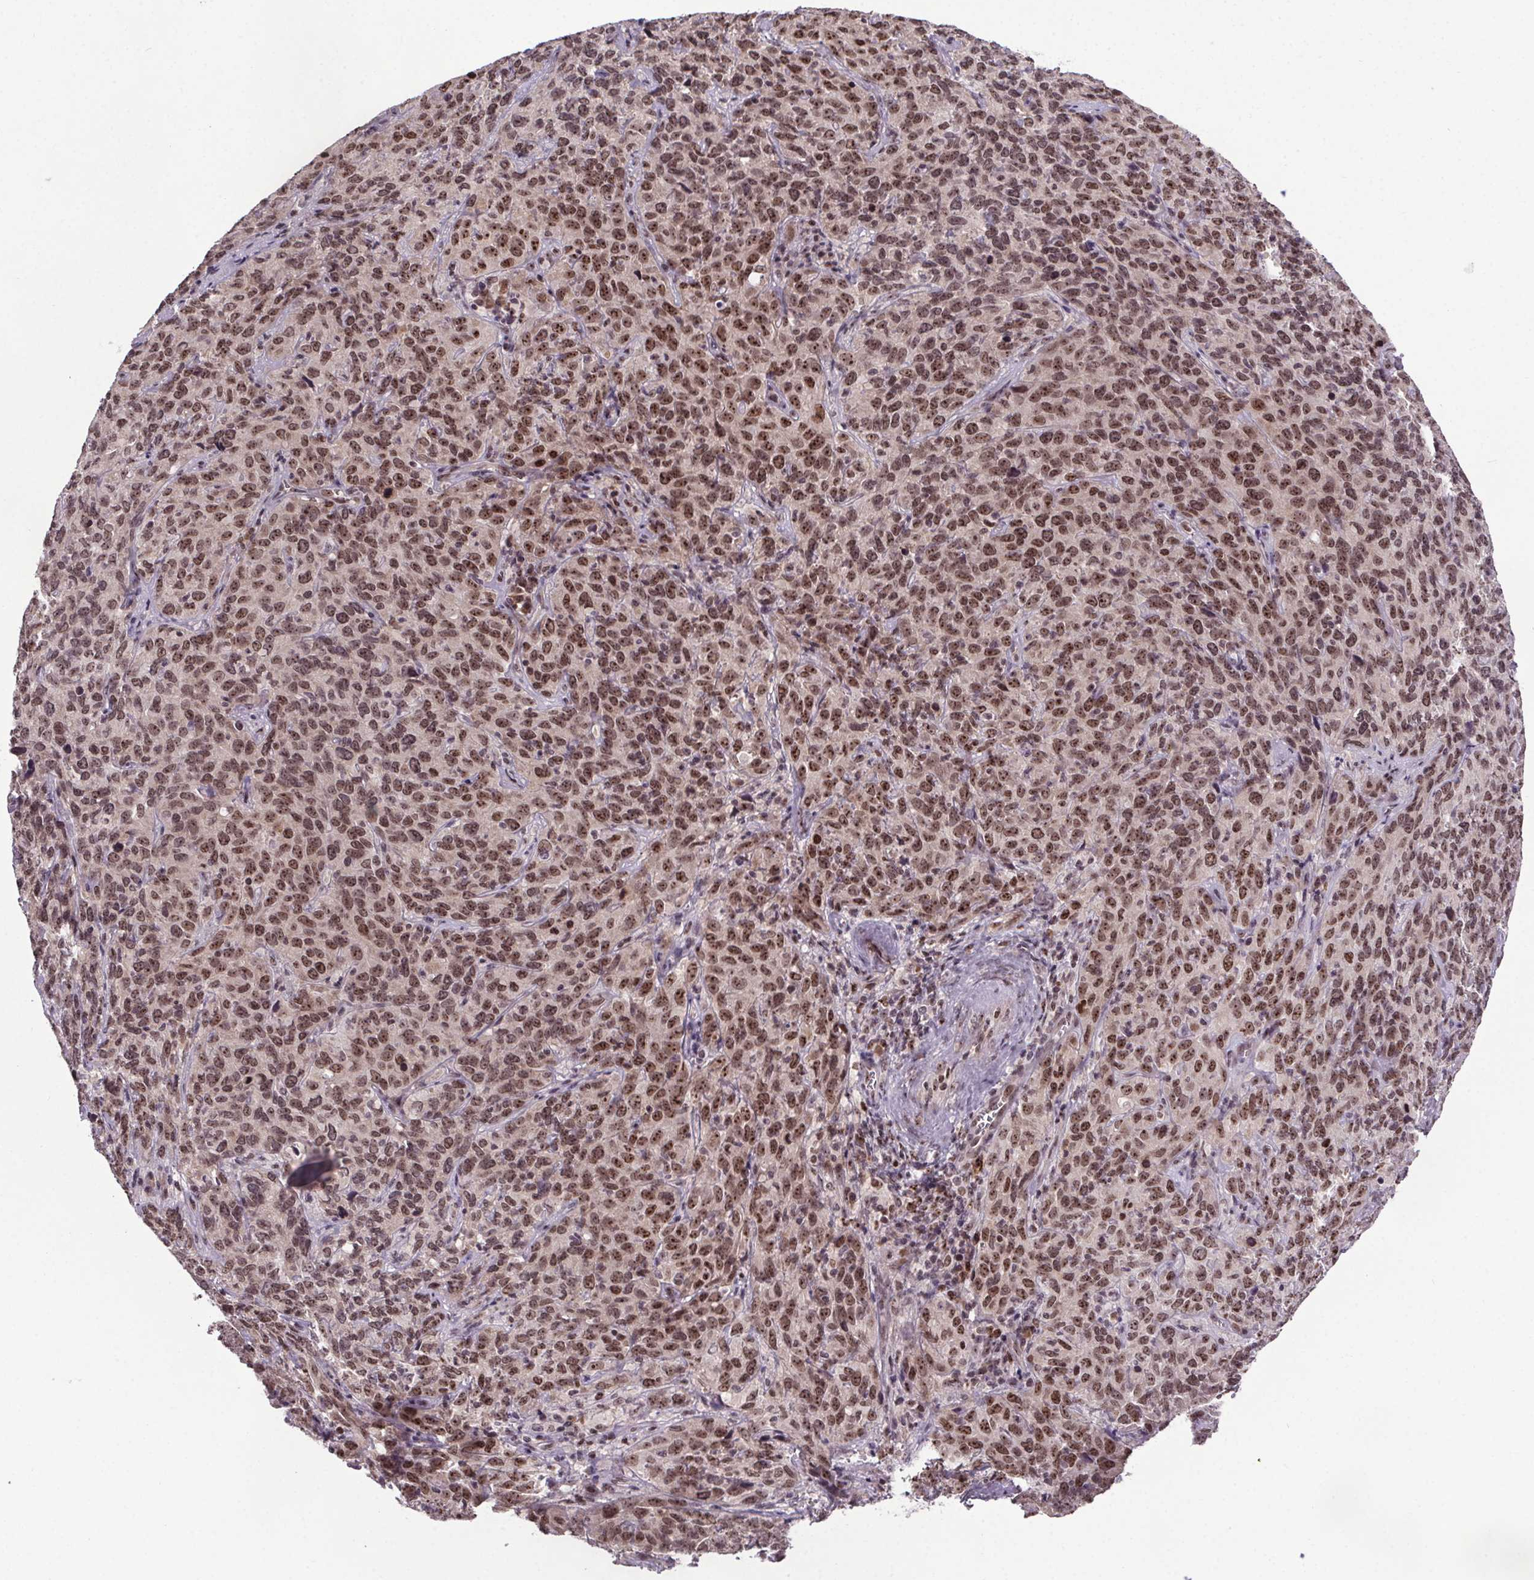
{"staining": {"intensity": "strong", "quantity": ">75%", "location": "nuclear"}, "tissue": "cervical cancer", "cell_type": "Tumor cells", "image_type": "cancer", "snomed": [{"axis": "morphology", "description": "Squamous cell carcinoma, NOS"}, {"axis": "topography", "description": "Cervix"}], "caption": "Immunohistochemical staining of human cervical squamous cell carcinoma shows strong nuclear protein expression in approximately >75% of tumor cells.", "gene": "ATMIN", "patient": {"sex": "female", "age": 51}}